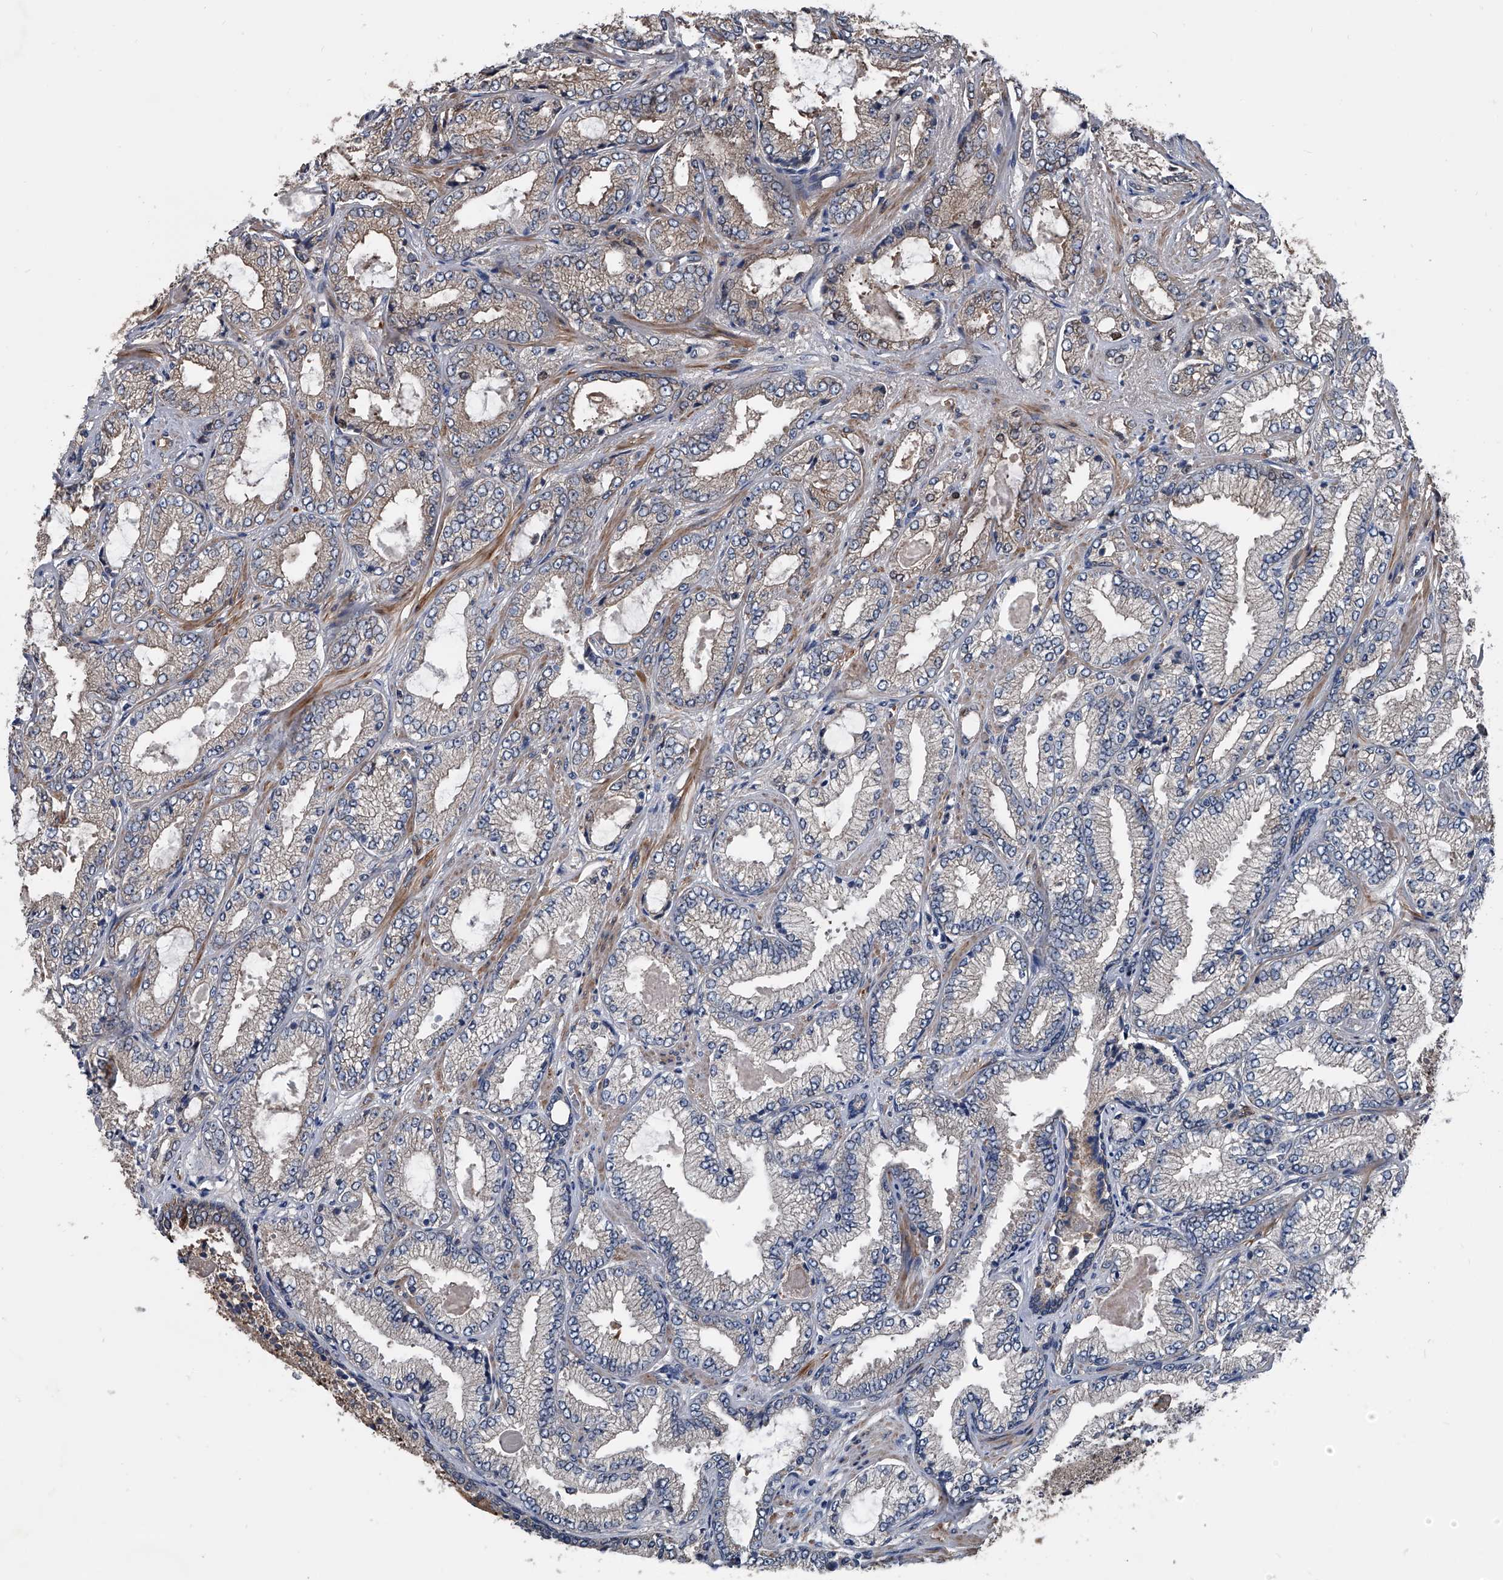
{"staining": {"intensity": "moderate", "quantity": "25%-75%", "location": "cytoplasmic/membranous"}, "tissue": "prostate cancer", "cell_type": "Tumor cells", "image_type": "cancer", "snomed": [{"axis": "morphology", "description": "Adenocarcinoma, High grade"}, {"axis": "topography", "description": "Prostate"}], "caption": "Adenocarcinoma (high-grade) (prostate) tissue demonstrates moderate cytoplasmic/membranous positivity in about 25%-75% of tumor cells, visualized by immunohistochemistry. Immunohistochemistry stains the protein in brown and the nuclei are stained blue.", "gene": "KIF13A", "patient": {"sex": "male", "age": 71}}